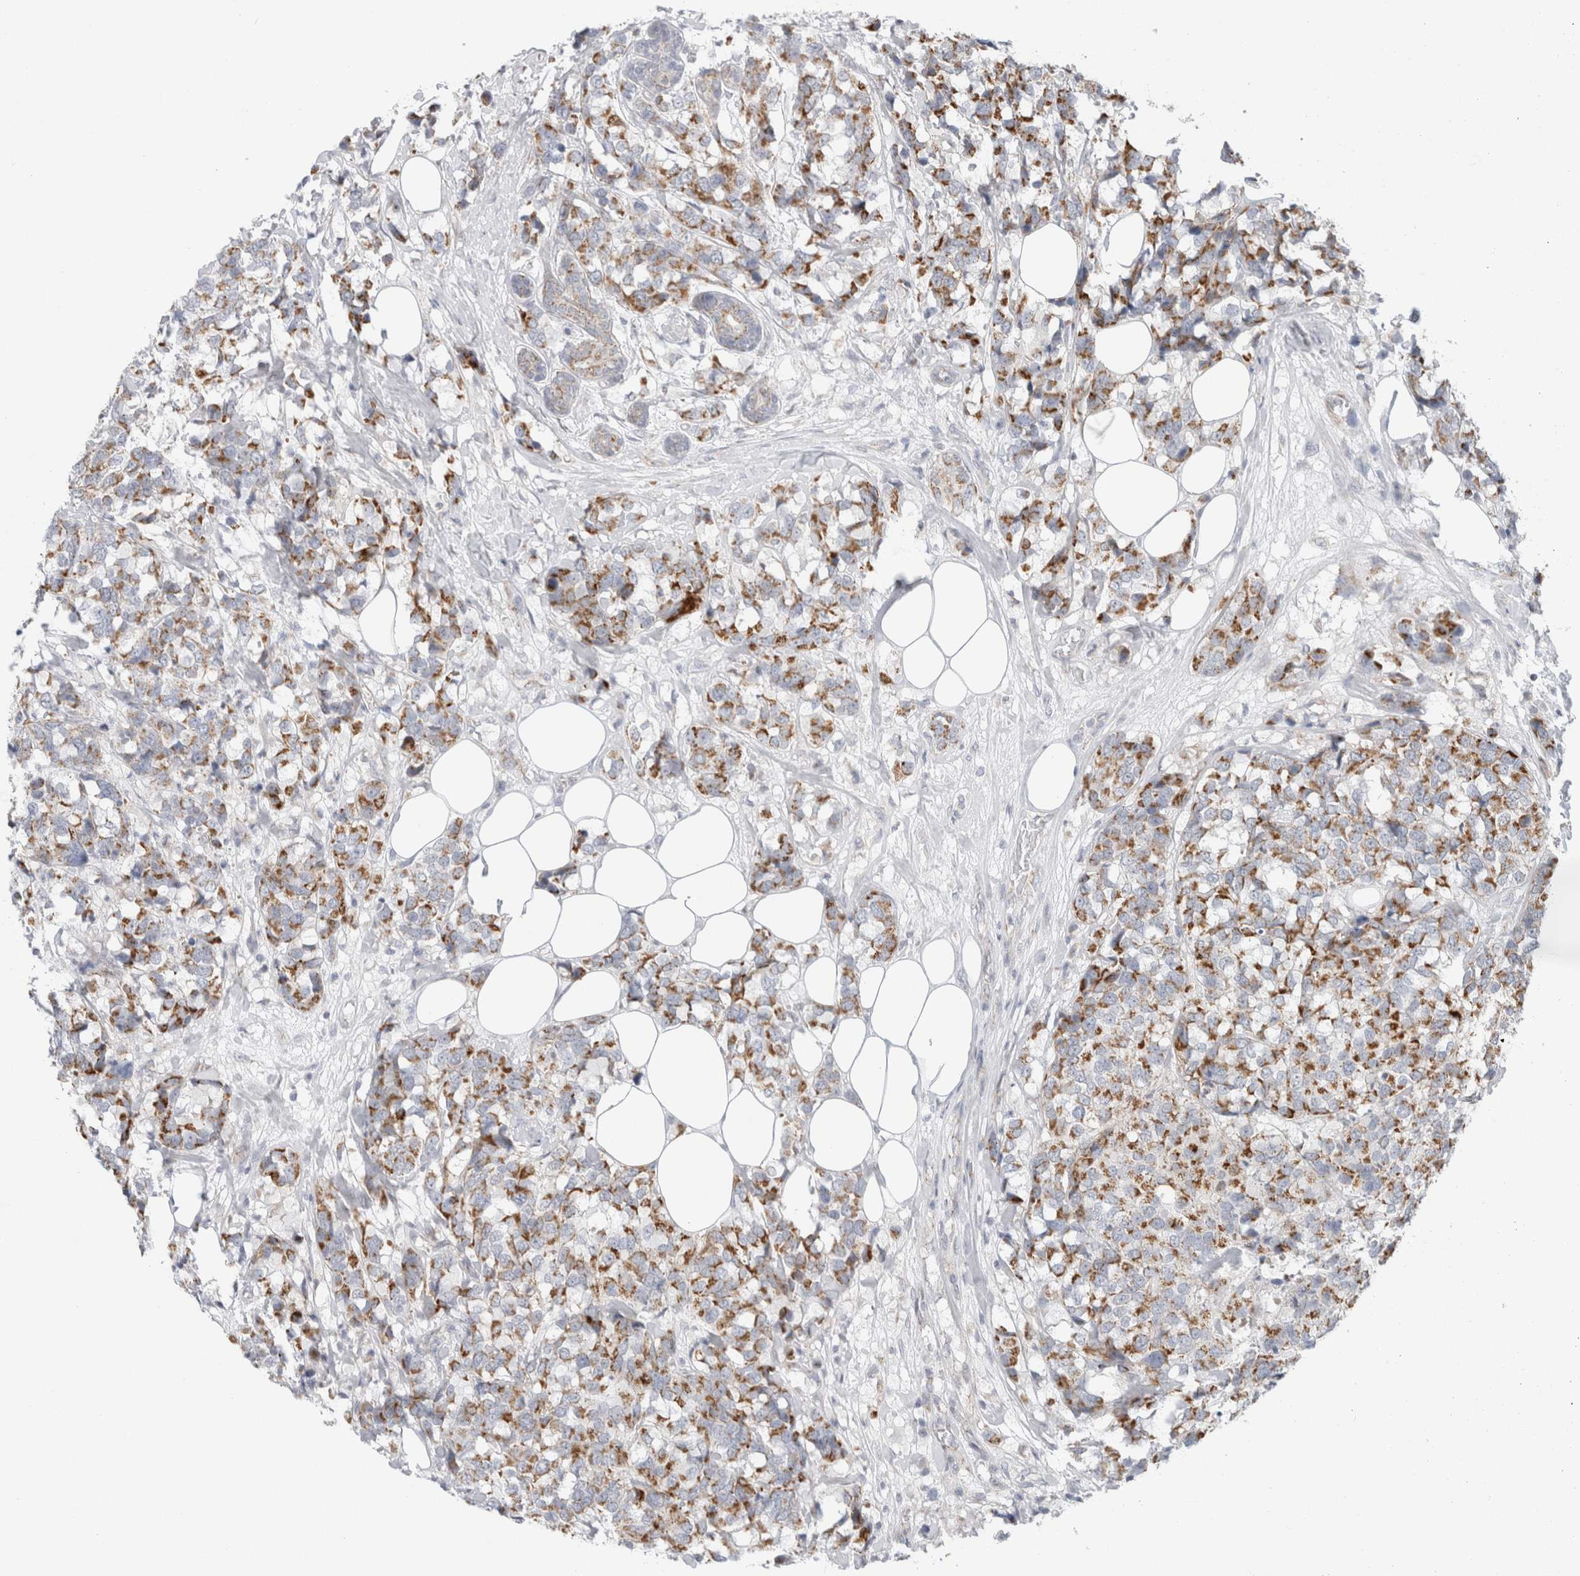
{"staining": {"intensity": "moderate", "quantity": ">75%", "location": "cytoplasmic/membranous"}, "tissue": "breast cancer", "cell_type": "Tumor cells", "image_type": "cancer", "snomed": [{"axis": "morphology", "description": "Lobular carcinoma"}, {"axis": "topography", "description": "Breast"}], "caption": "An immunohistochemistry (IHC) micrograph of tumor tissue is shown. Protein staining in brown highlights moderate cytoplasmic/membranous positivity in breast cancer (lobular carcinoma) within tumor cells. (Stains: DAB (3,3'-diaminobenzidine) in brown, nuclei in blue, Microscopy: brightfield microscopy at high magnification).", "gene": "FAHD1", "patient": {"sex": "female", "age": 59}}